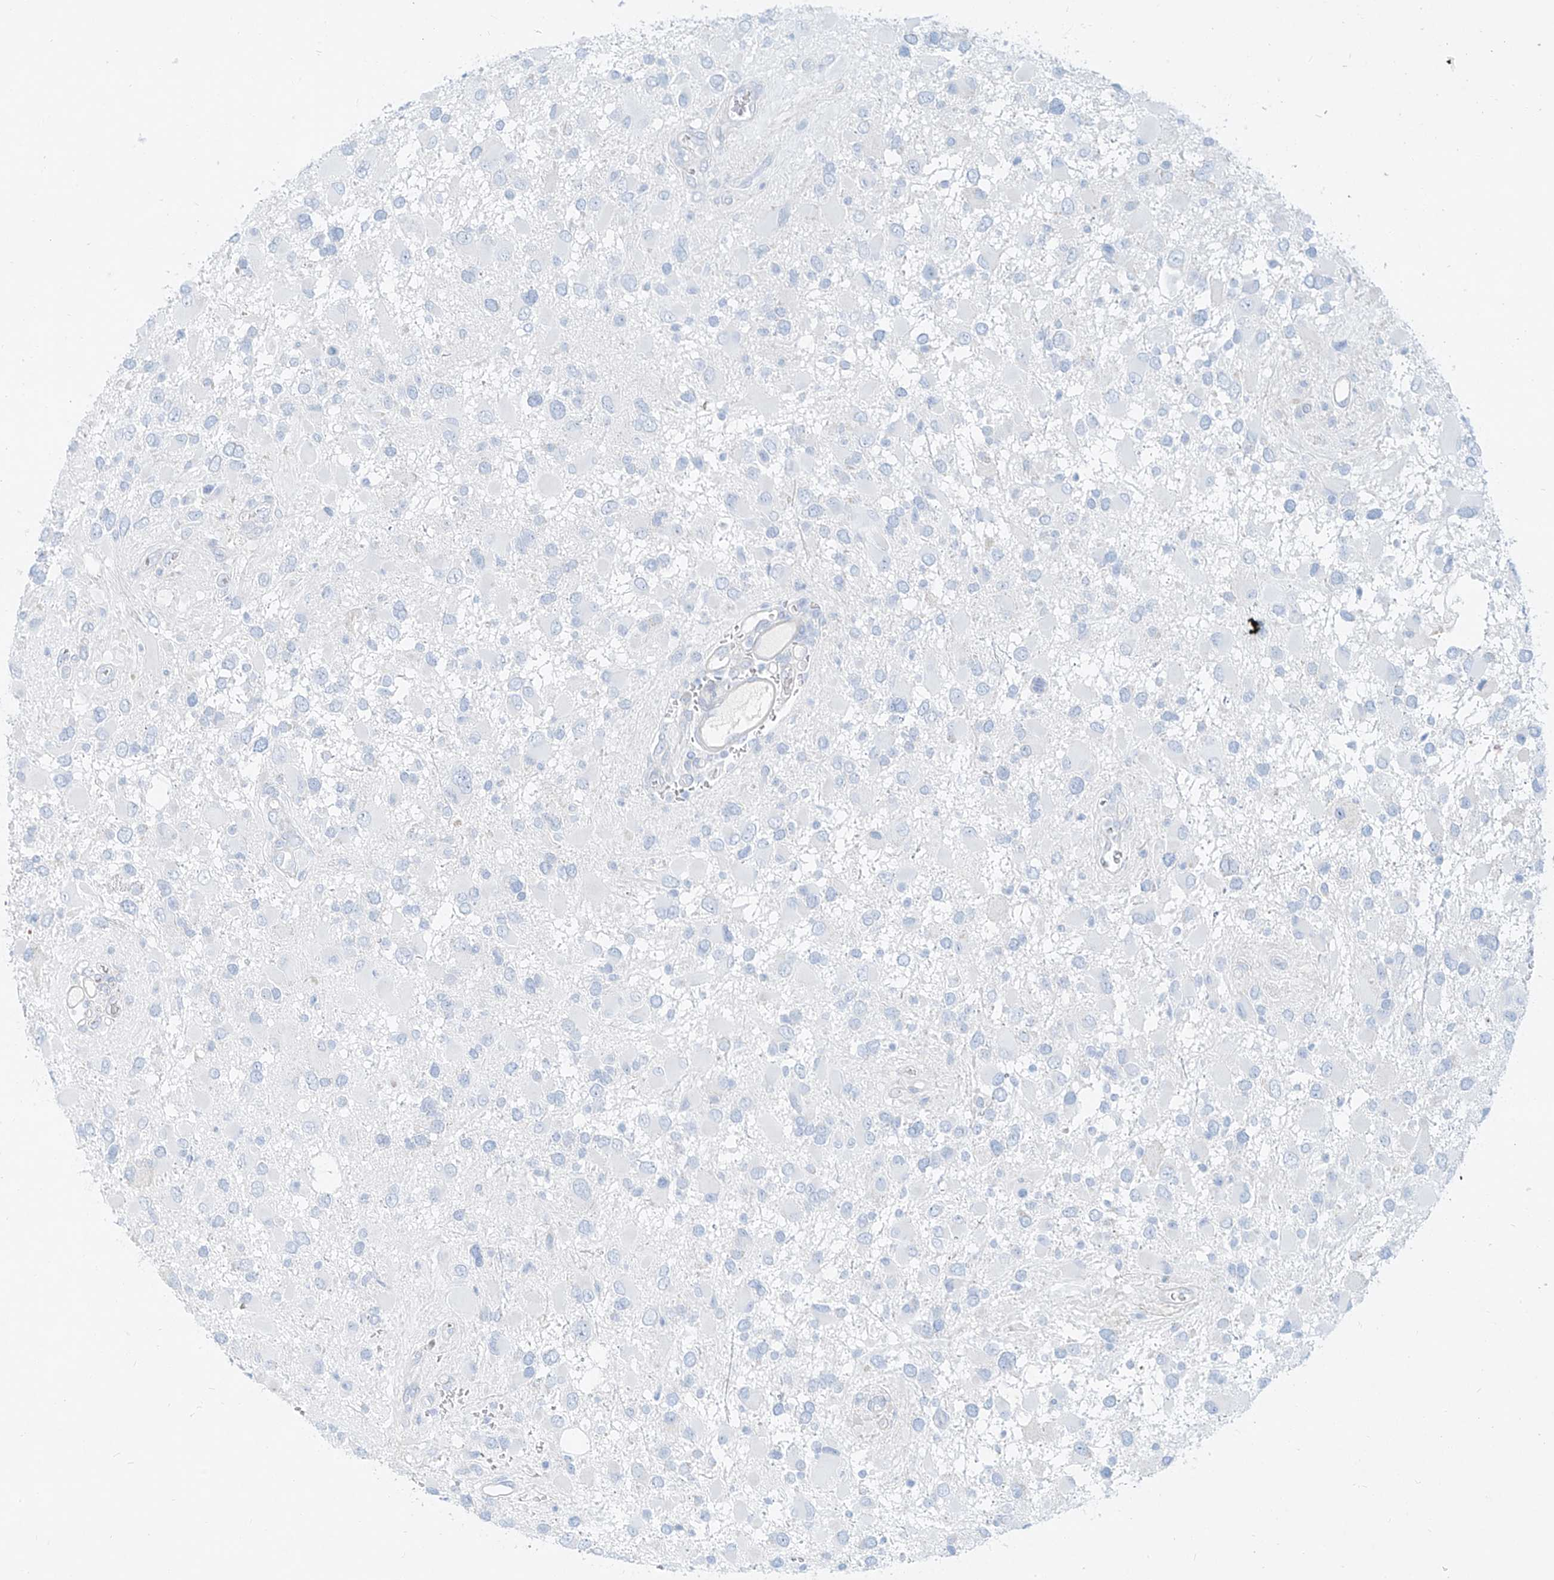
{"staining": {"intensity": "negative", "quantity": "none", "location": "none"}, "tissue": "glioma", "cell_type": "Tumor cells", "image_type": "cancer", "snomed": [{"axis": "morphology", "description": "Glioma, malignant, High grade"}, {"axis": "topography", "description": "Brain"}], "caption": "Immunohistochemistry (IHC) photomicrograph of glioma stained for a protein (brown), which displays no positivity in tumor cells.", "gene": "AJM1", "patient": {"sex": "male", "age": 53}}